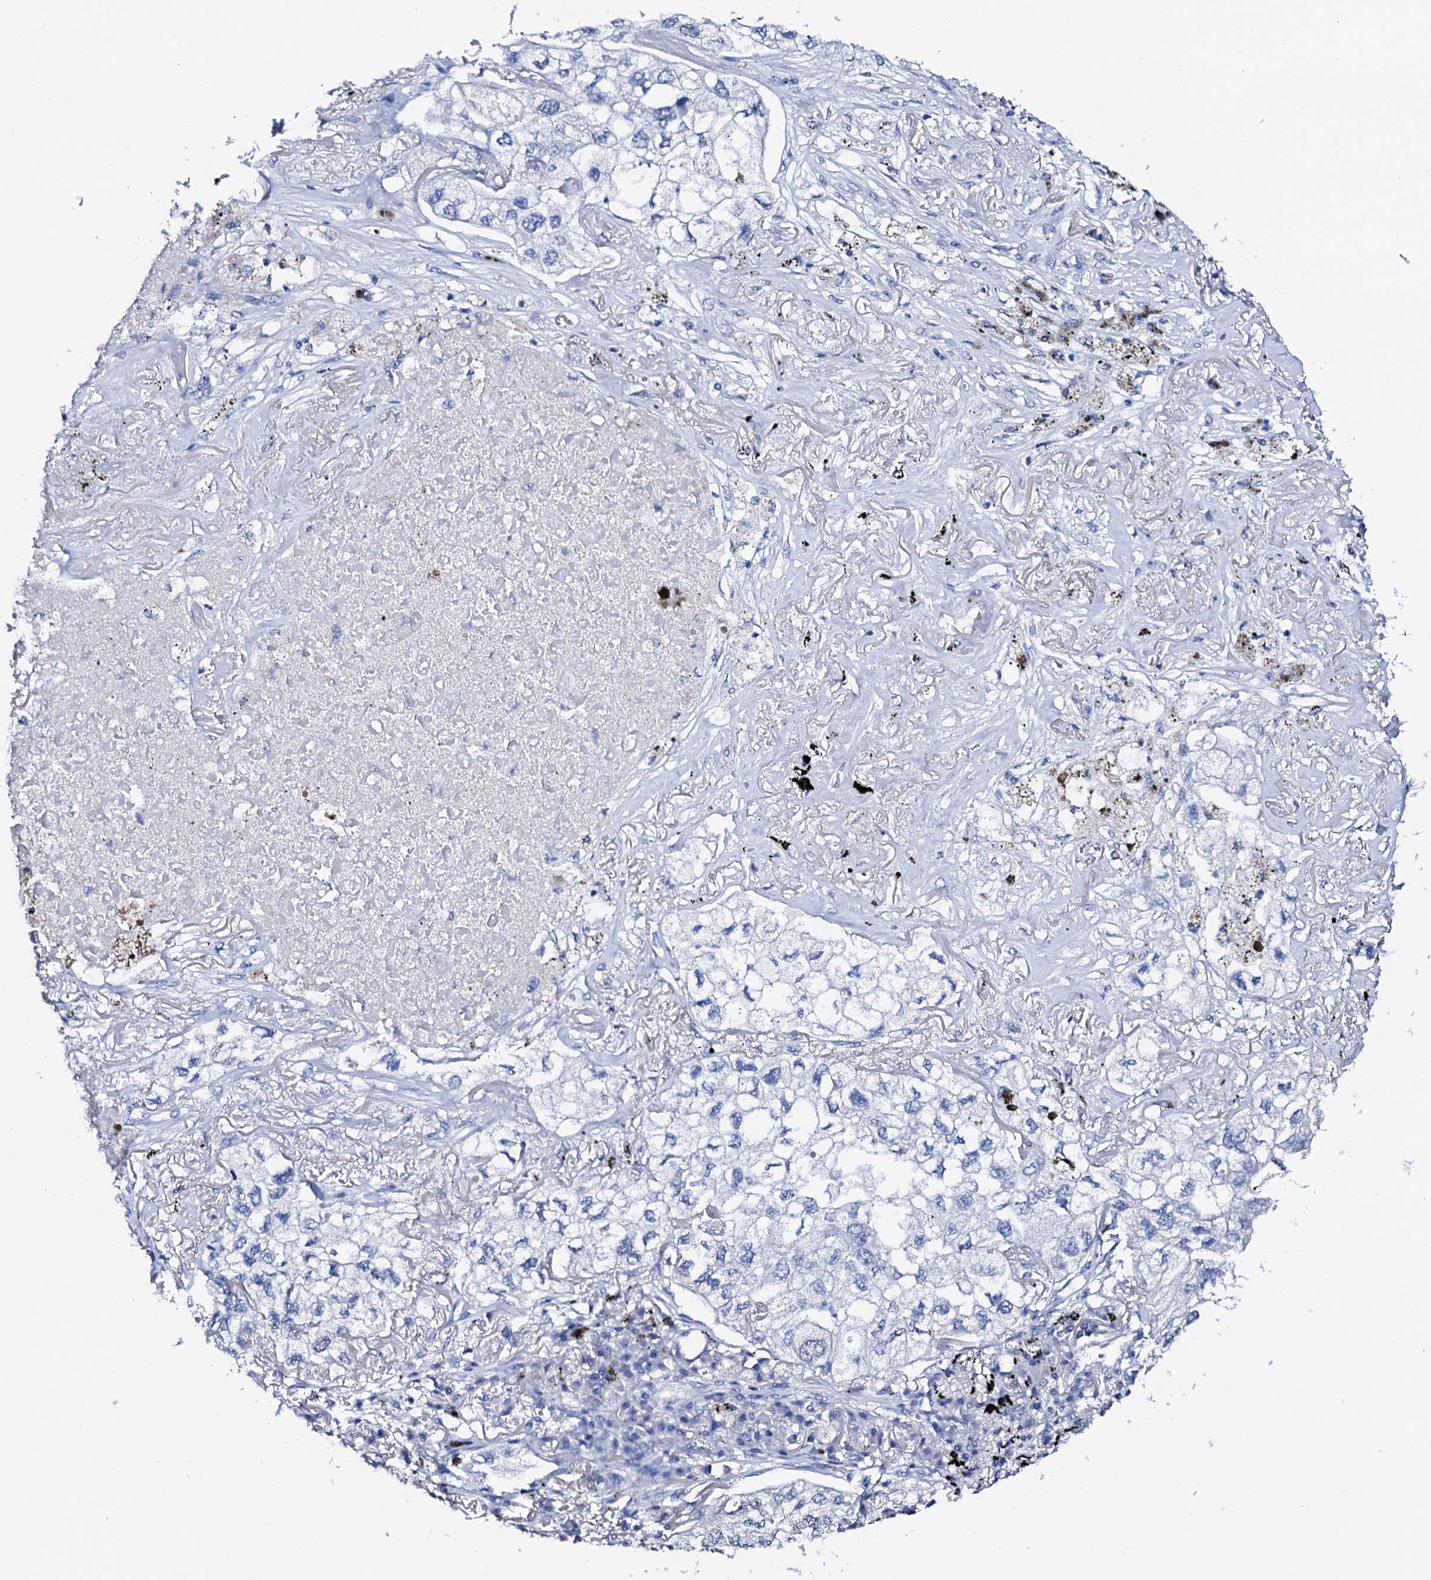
{"staining": {"intensity": "negative", "quantity": "none", "location": "none"}, "tissue": "lung cancer", "cell_type": "Tumor cells", "image_type": "cancer", "snomed": [{"axis": "morphology", "description": "Adenocarcinoma, NOS"}, {"axis": "topography", "description": "Lung"}], "caption": "Tumor cells are negative for brown protein staining in adenocarcinoma (lung).", "gene": "NRIP2", "patient": {"sex": "male", "age": 65}}